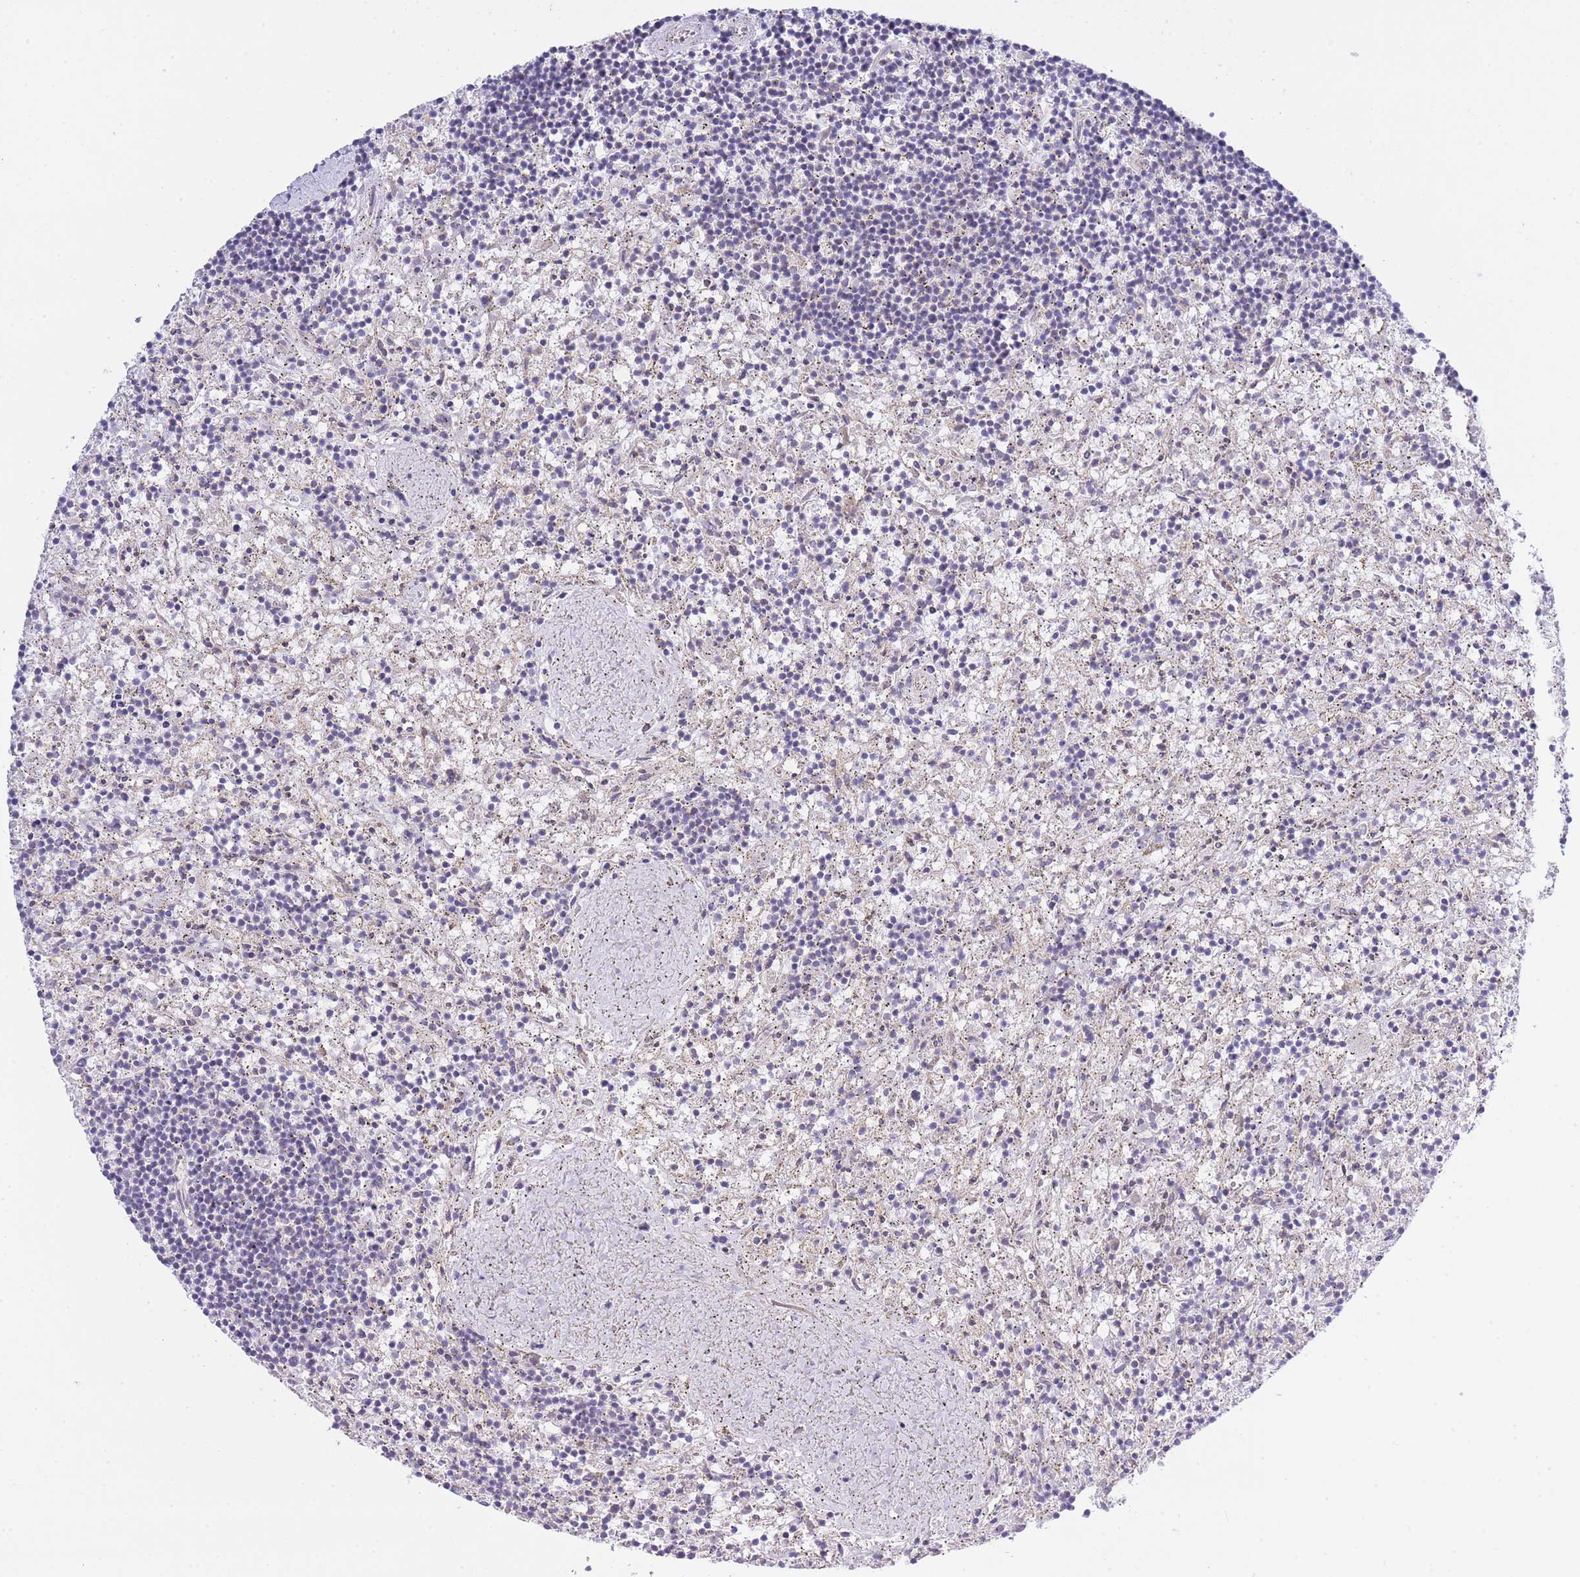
{"staining": {"intensity": "negative", "quantity": "none", "location": "none"}, "tissue": "lymphoma", "cell_type": "Tumor cells", "image_type": "cancer", "snomed": [{"axis": "morphology", "description": "Malignant lymphoma, non-Hodgkin's type, Low grade"}, {"axis": "topography", "description": "Spleen"}], "caption": "Lymphoma was stained to show a protein in brown. There is no significant expression in tumor cells.", "gene": "CTBP1", "patient": {"sex": "male", "age": 76}}